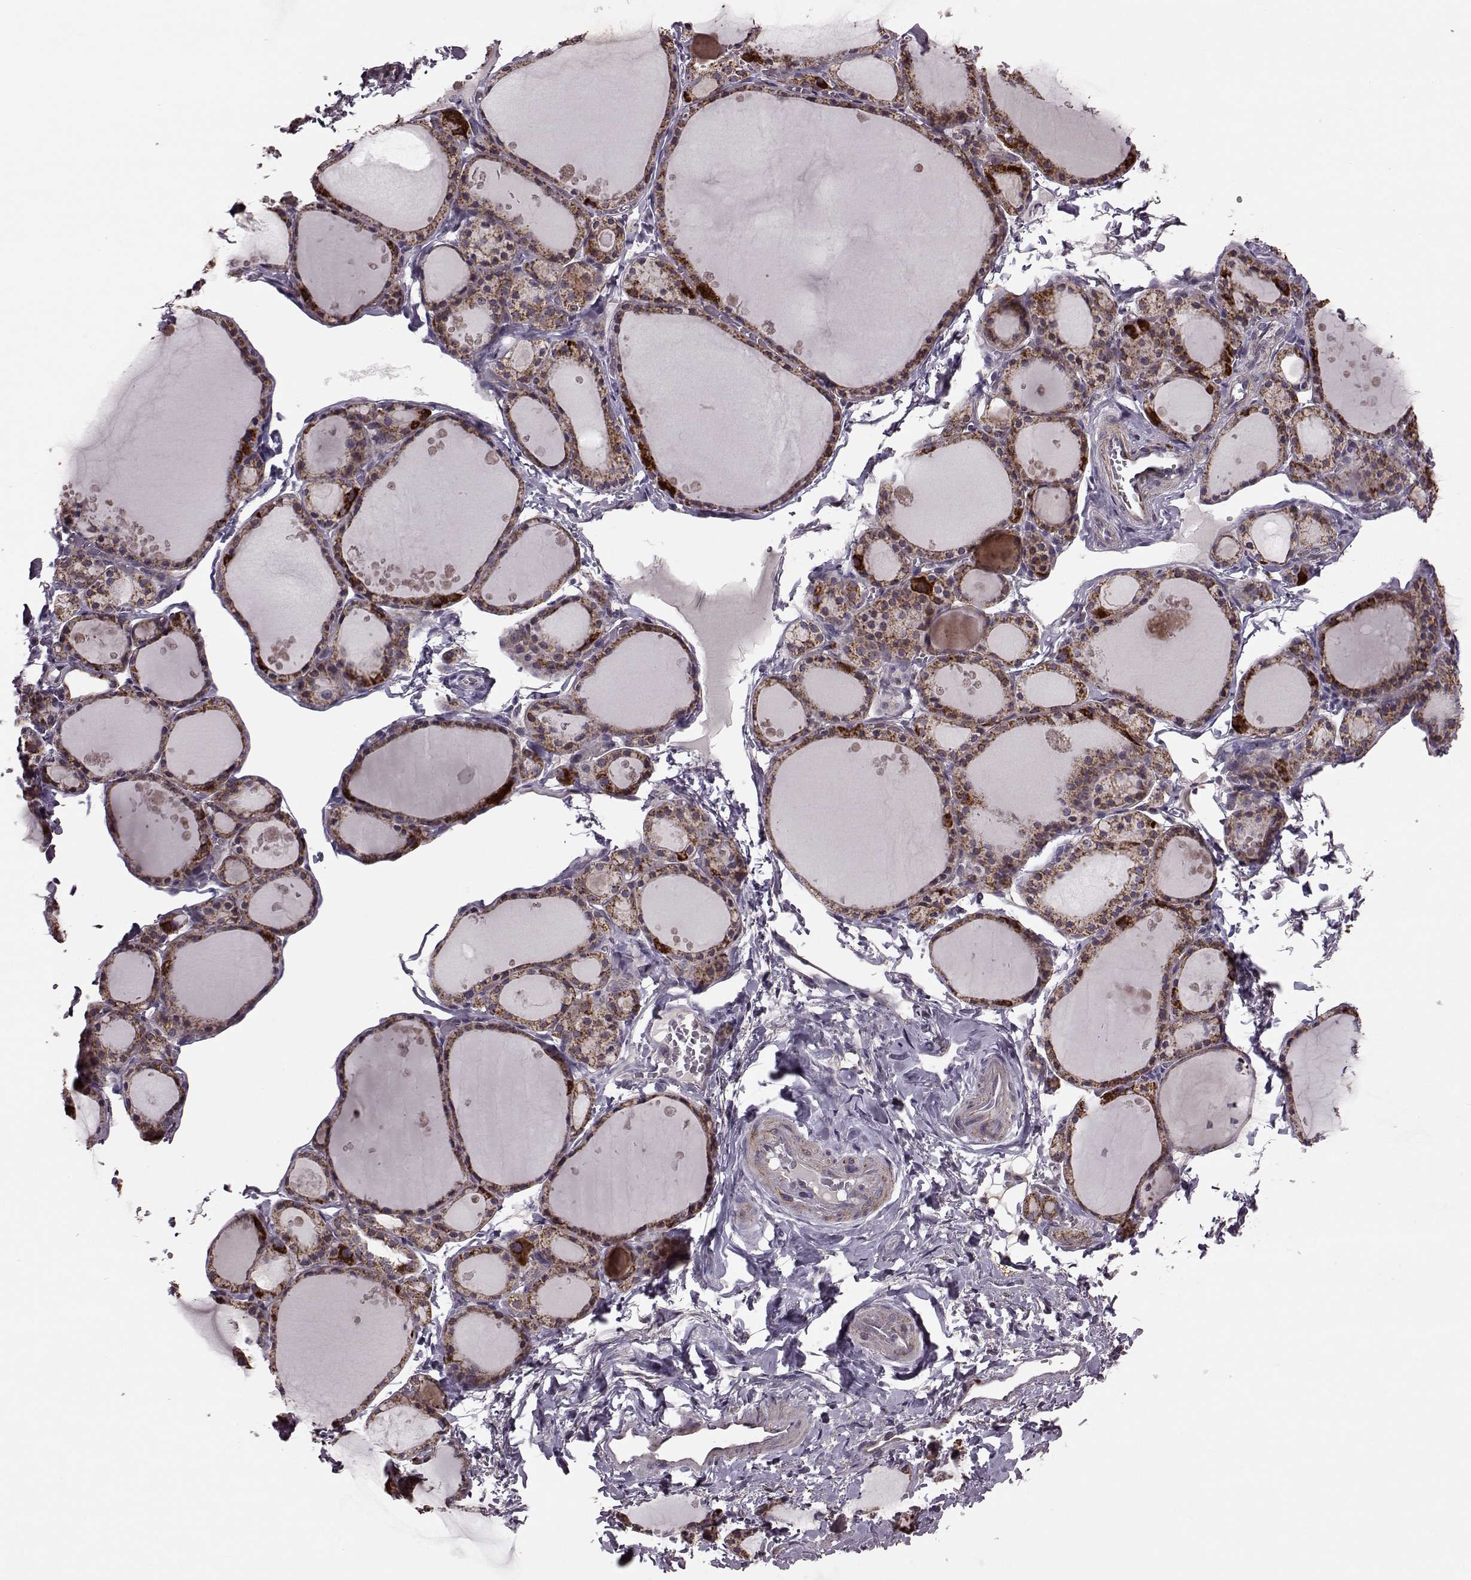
{"staining": {"intensity": "strong", "quantity": ">75%", "location": "cytoplasmic/membranous"}, "tissue": "thyroid gland", "cell_type": "Glandular cells", "image_type": "normal", "snomed": [{"axis": "morphology", "description": "Normal tissue, NOS"}, {"axis": "topography", "description": "Thyroid gland"}], "caption": "A photomicrograph of human thyroid gland stained for a protein demonstrates strong cytoplasmic/membranous brown staining in glandular cells. The protein is stained brown, and the nuclei are stained in blue (DAB IHC with brightfield microscopy, high magnification).", "gene": "PUDP", "patient": {"sex": "male", "age": 68}}